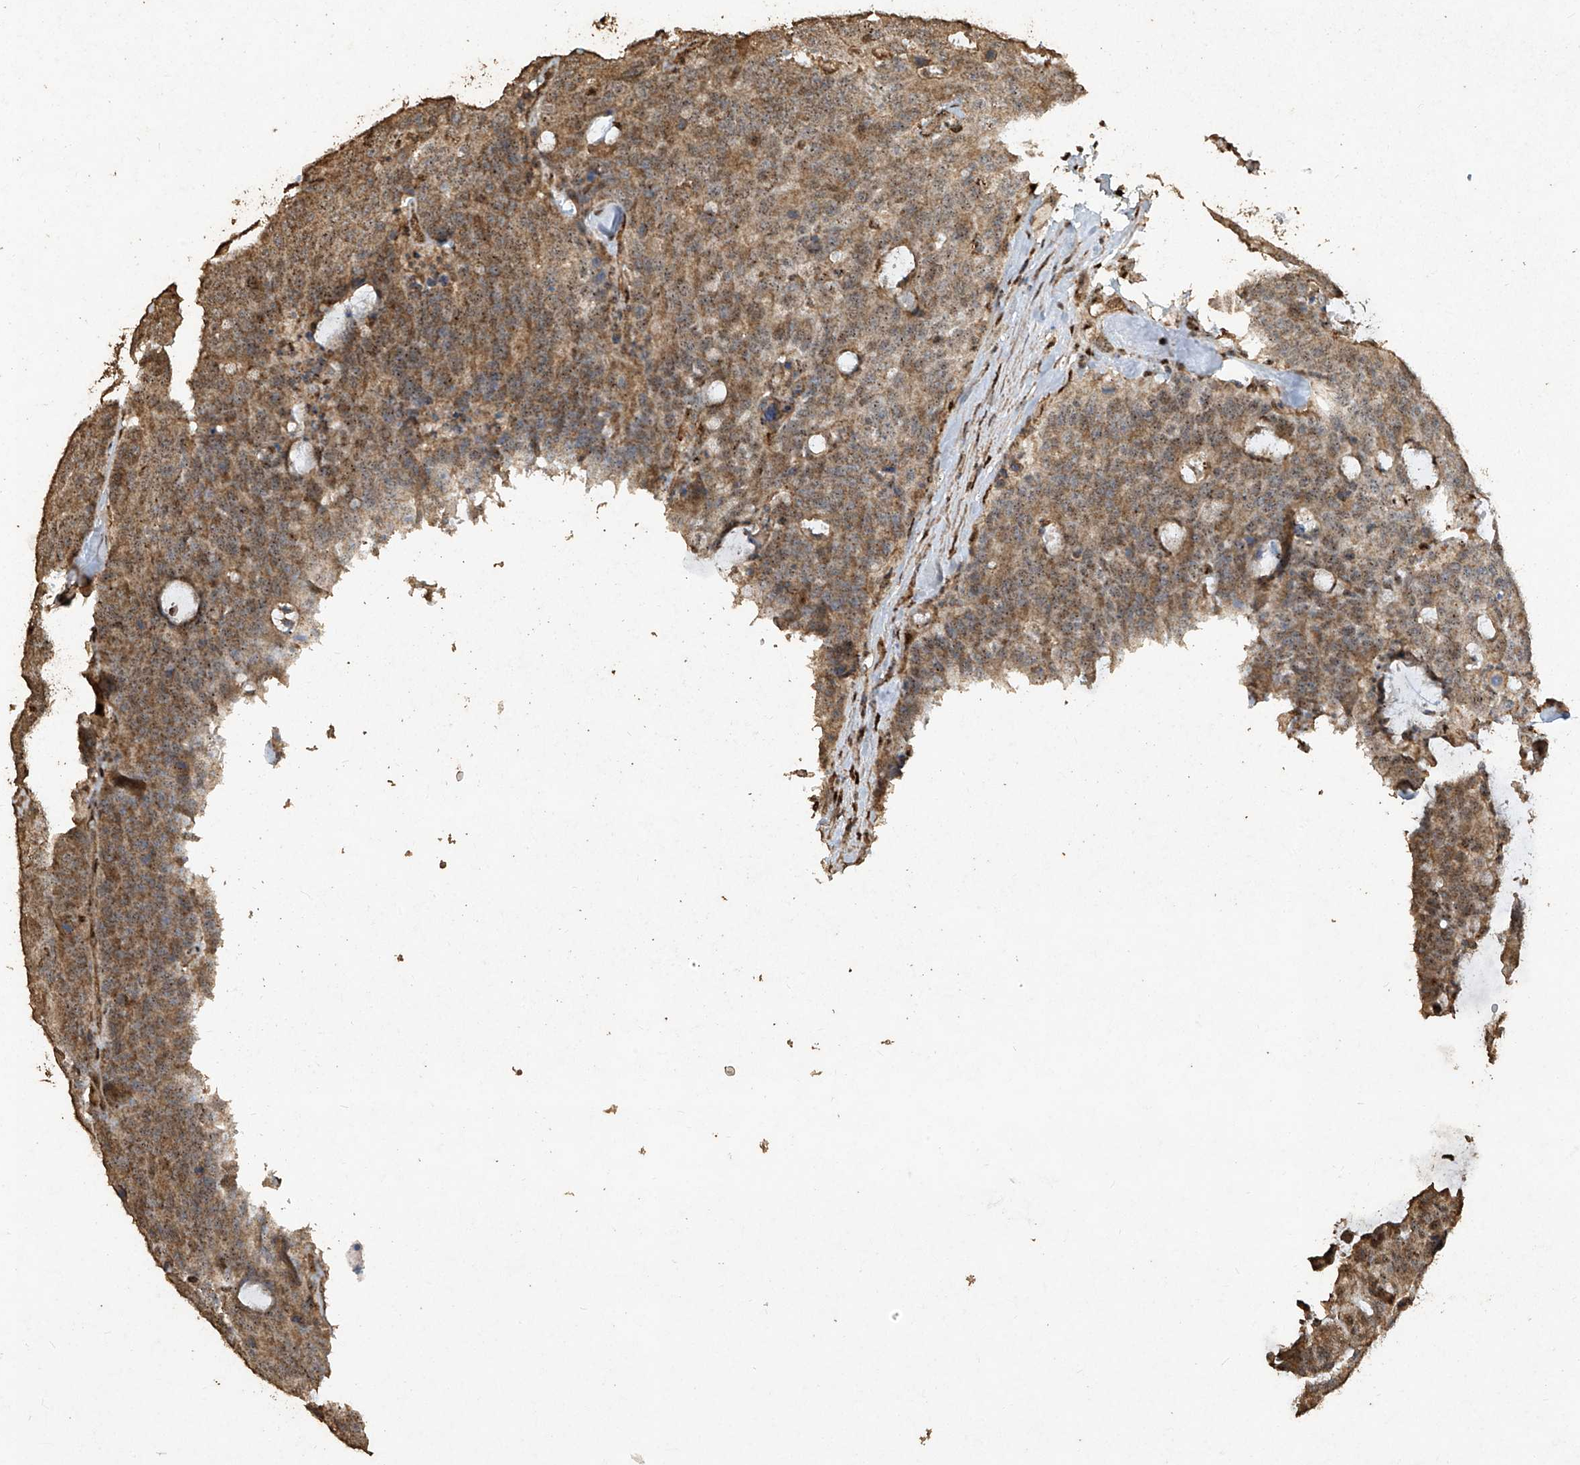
{"staining": {"intensity": "moderate", "quantity": "25%-75%", "location": "cytoplasmic/membranous,nuclear"}, "tissue": "colorectal cancer", "cell_type": "Tumor cells", "image_type": "cancer", "snomed": [{"axis": "morphology", "description": "Adenocarcinoma, NOS"}, {"axis": "topography", "description": "Colon"}], "caption": "The photomicrograph displays a brown stain indicating the presence of a protein in the cytoplasmic/membranous and nuclear of tumor cells in colorectal adenocarcinoma.", "gene": "ERBB3", "patient": {"sex": "female", "age": 86}}